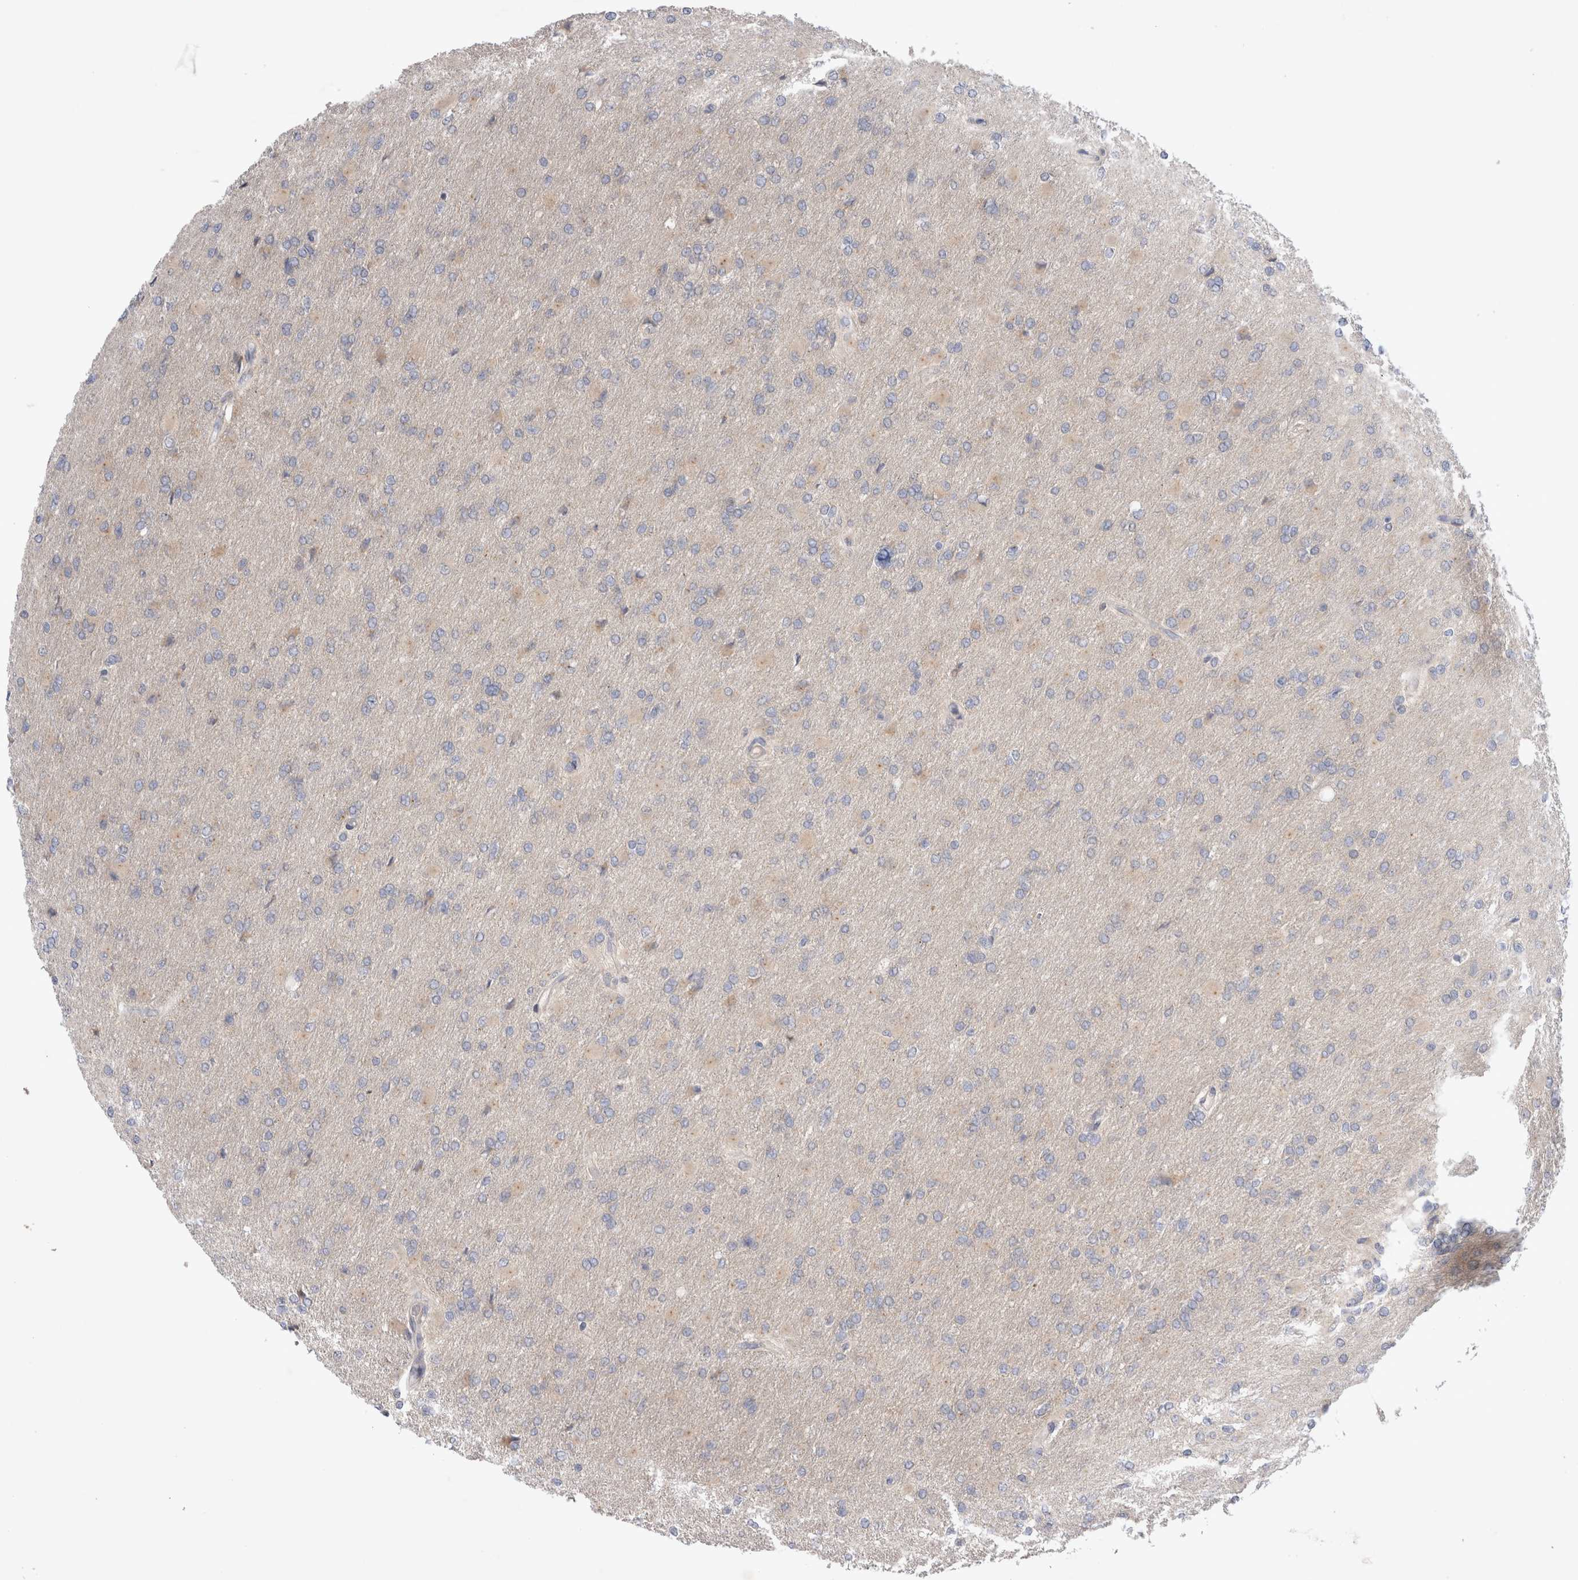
{"staining": {"intensity": "negative", "quantity": "none", "location": "none"}, "tissue": "glioma", "cell_type": "Tumor cells", "image_type": "cancer", "snomed": [{"axis": "morphology", "description": "Glioma, malignant, High grade"}, {"axis": "topography", "description": "Cerebral cortex"}], "caption": "Immunohistochemical staining of glioma exhibits no significant positivity in tumor cells. (Brightfield microscopy of DAB immunohistochemistry (IHC) at high magnification).", "gene": "IFT74", "patient": {"sex": "female", "age": 36}}